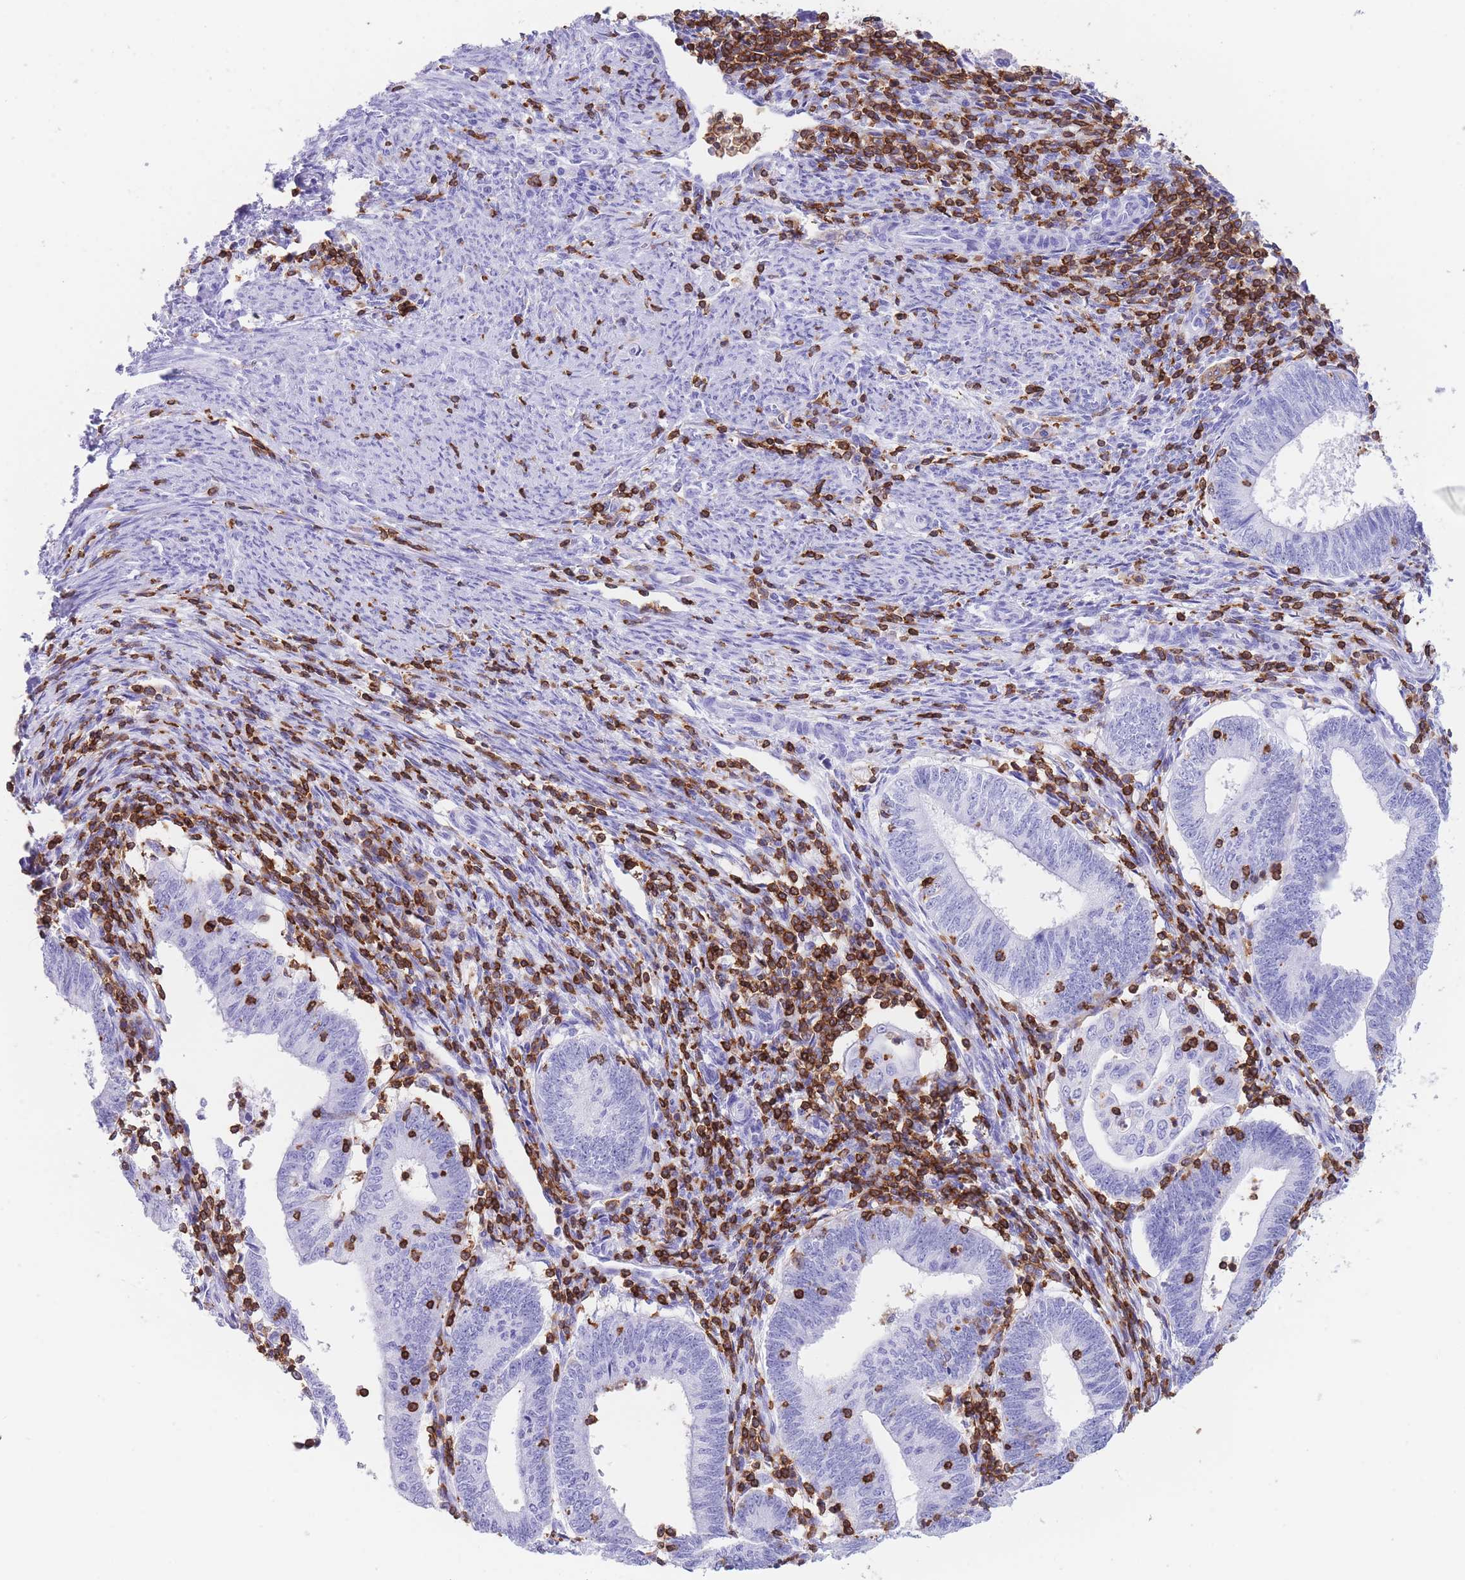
{"staining": {"intensity": "negative", "quantity": "none", "location": "none"}, "tissue": "endometrial cancer", "cell_type": "Tumor cells", "image_type": "cancer", "snomed": [{"axis": "morphology", "description": "Adenocarcinoma, NOS"}, {"axis": "topography", "description": "Endometrium"}], "caption": "There is no significant positivity in tumor cells of adenocarcinoma (endometrial).", "gene": "CORO1A", "patient": {"sex": "female", "age": 60}}